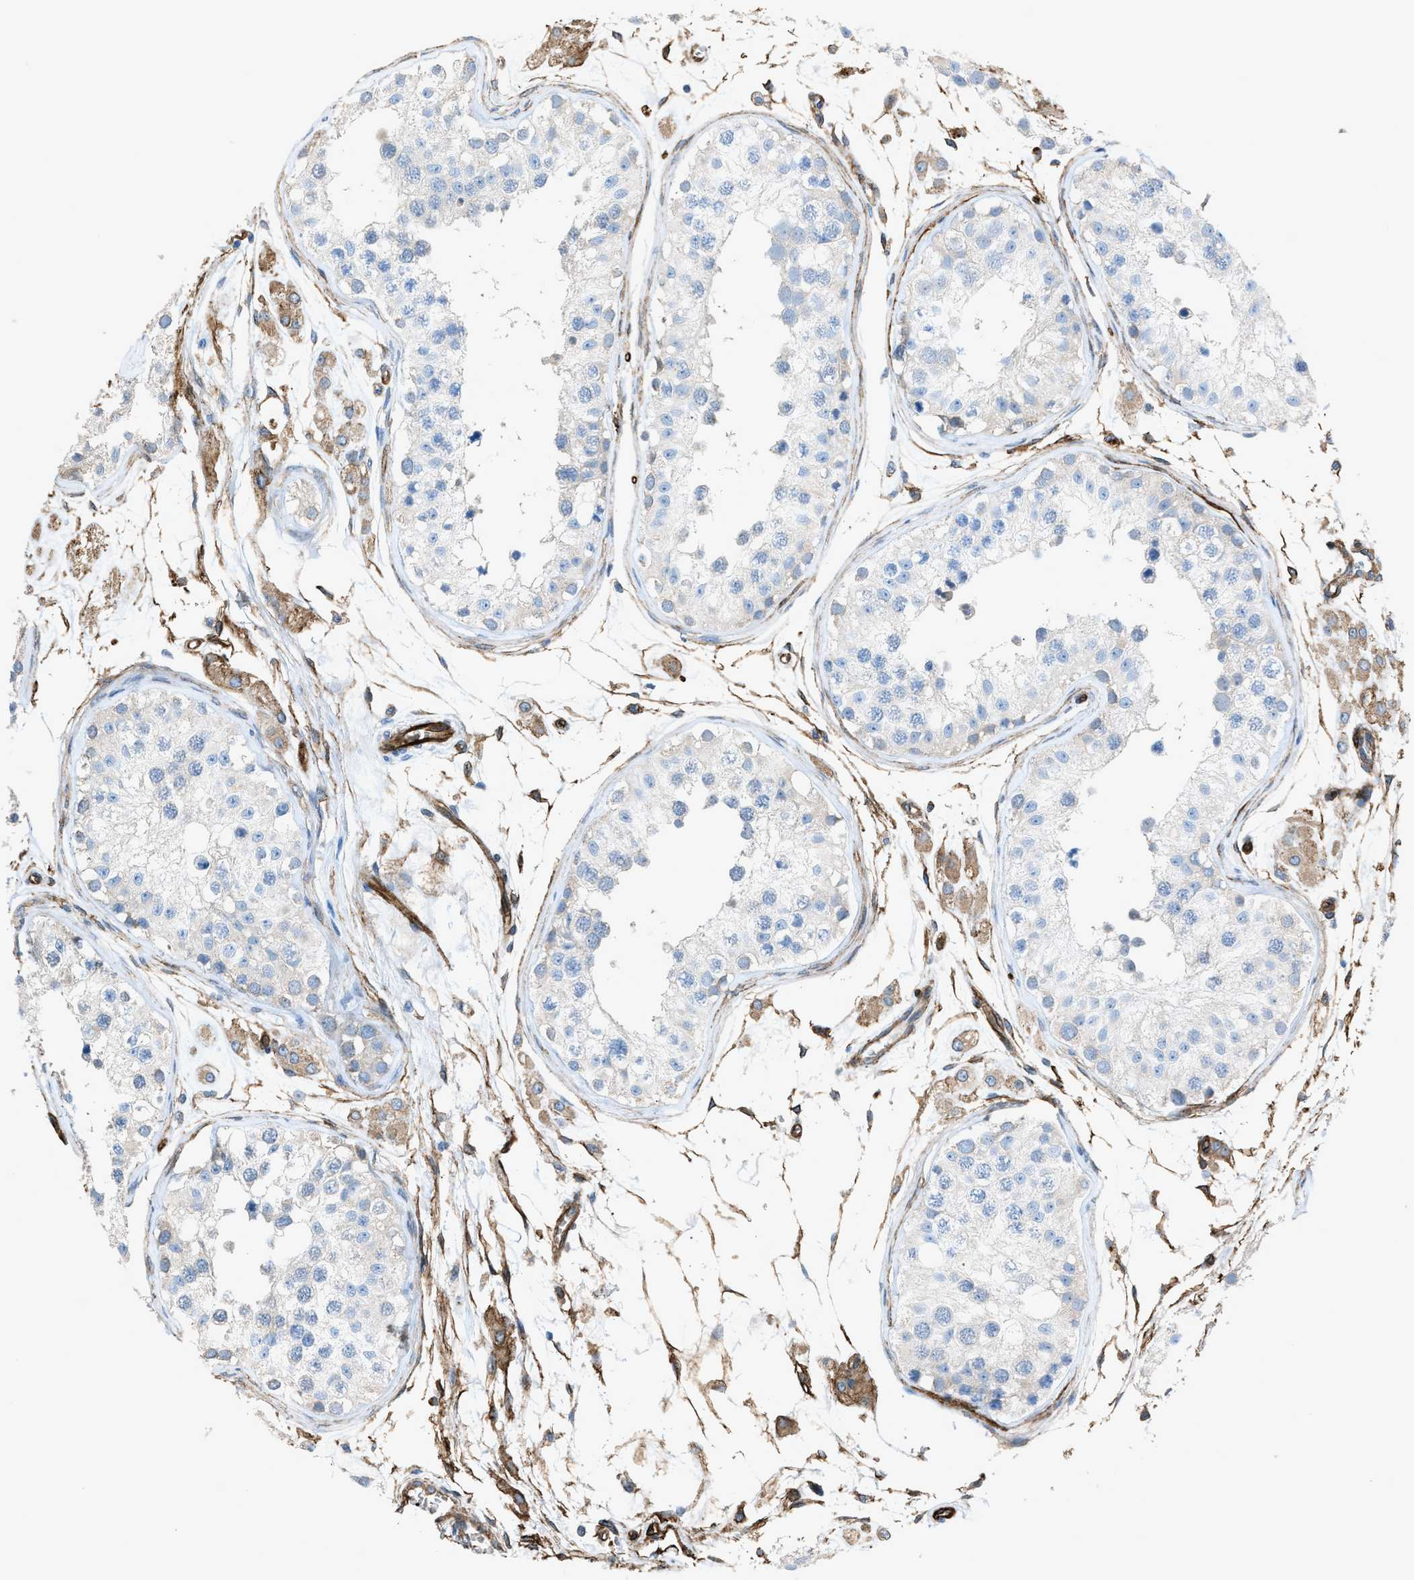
{"staining": {"intensity": "negative", "quantity": "none", "location": "none"}, "tissue": "testis", "cell_type": "Cells in seminiferous ducts", "image_type": "normal", "snomed": [{"axis": "morphology", "description": "Normal tissue, NOS"}, {"axis": "morphology", "description": "Adenocarcinoma, metastatic, NOS"}, {"axis": "topography", "description": "Testis"}], "caption": "Immunohistochemistry histopathology image of benign human testis stained for a protein (brown), which exhibits no staining in cells in seminiferous ducts.", "gene": "SLC22A15", "patient": {"sex": "male", "age": 26}}